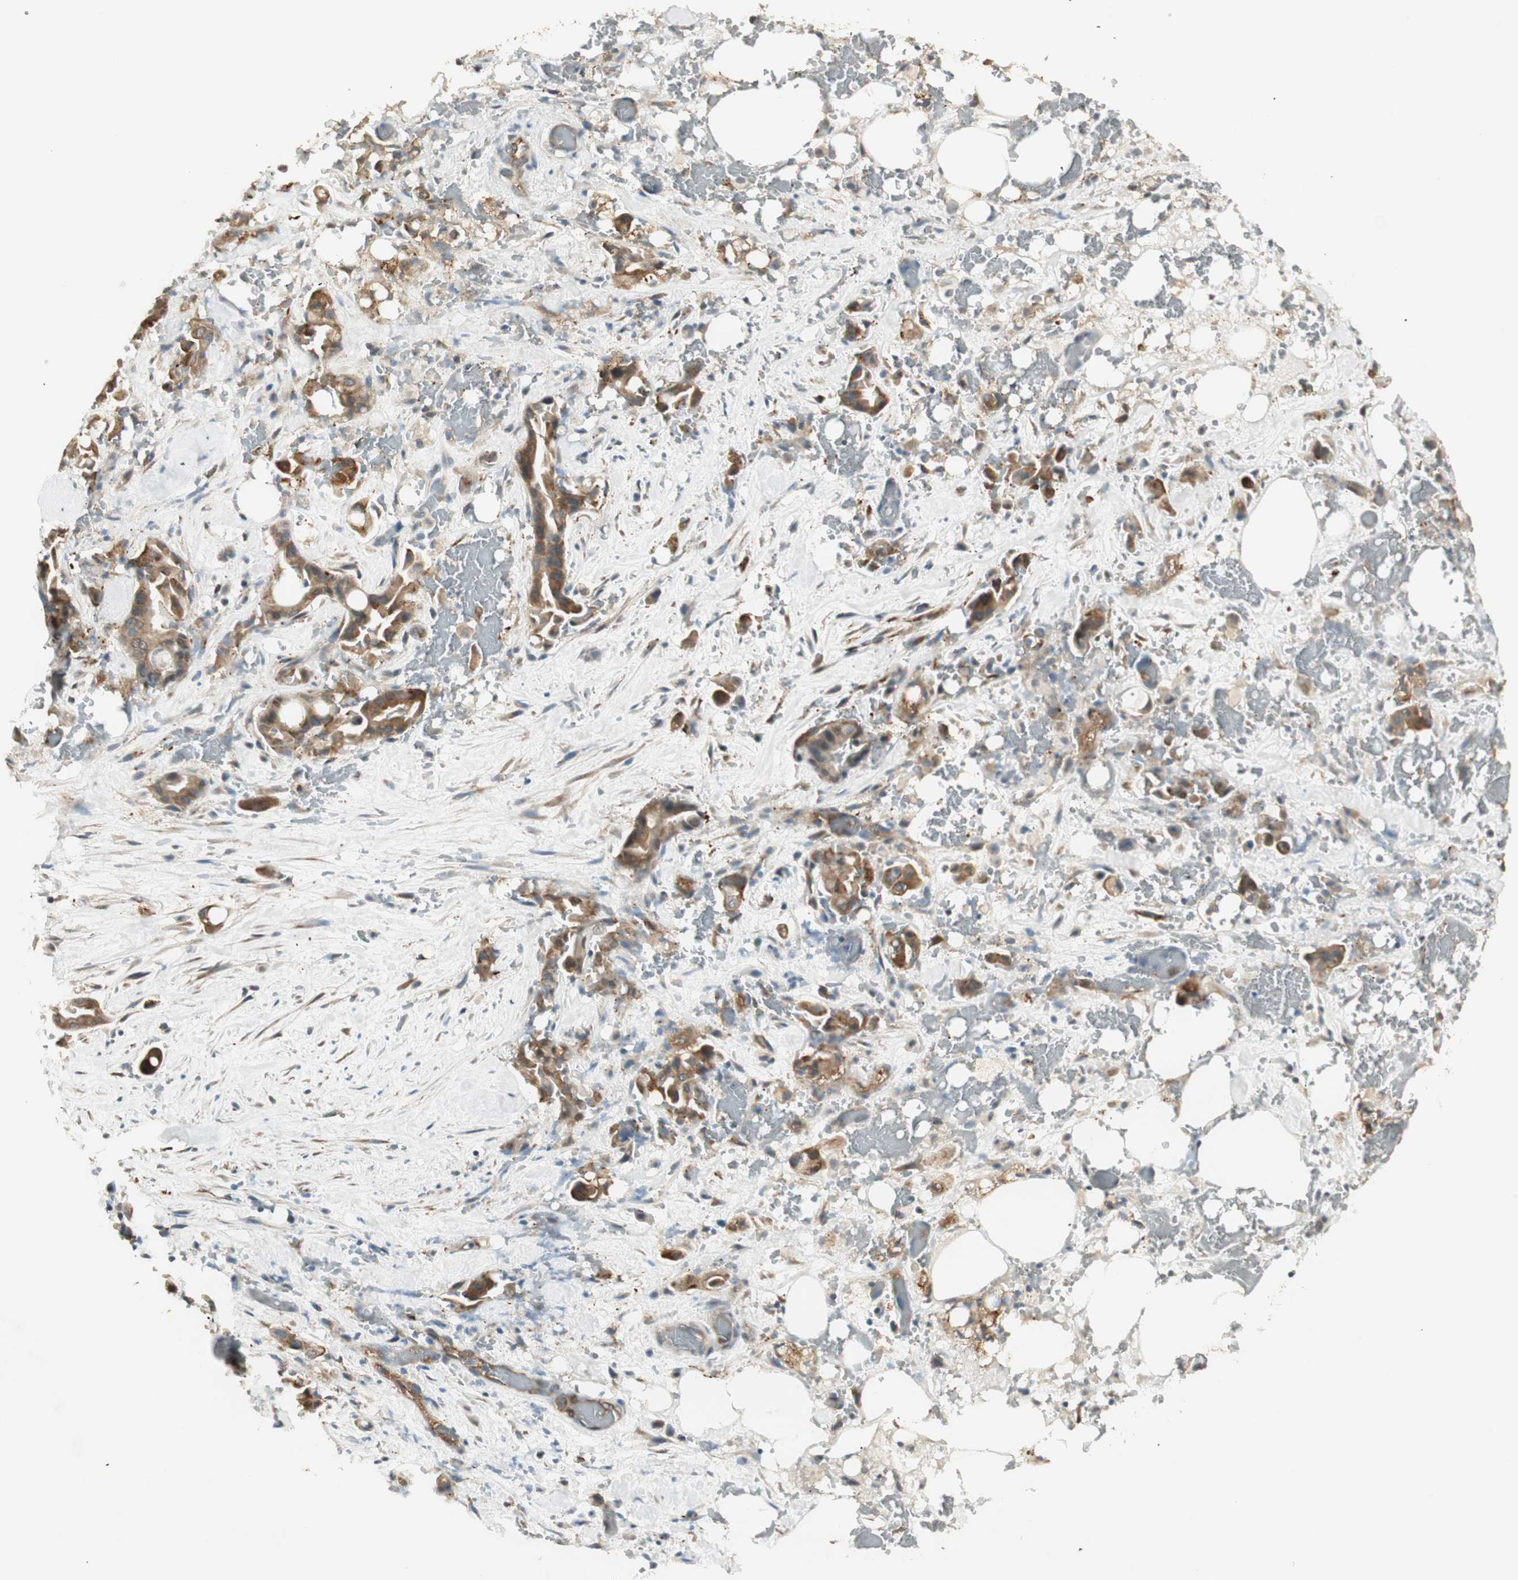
{"staining": {"intensity": "strong", "quantity": ">75%", "location": "cytoplasmic/membranous"}, "tissue": "liver cancer", "cell_type": "Tumor cells", "image_type": "cancer", "snomed": [{"axis": "morphology", "description": "Cholangiocarcinoma"}, {"axis": "topography", "description": "Liver"}], "caption": "IHC (DAB) staining of liver cholangiocarcinoma reveals strong cytoplasmic/membranous protein staining in about >75% of tumor cells.", "gene": "TASOR", "patient": {"sex": "female", "age": 68}}